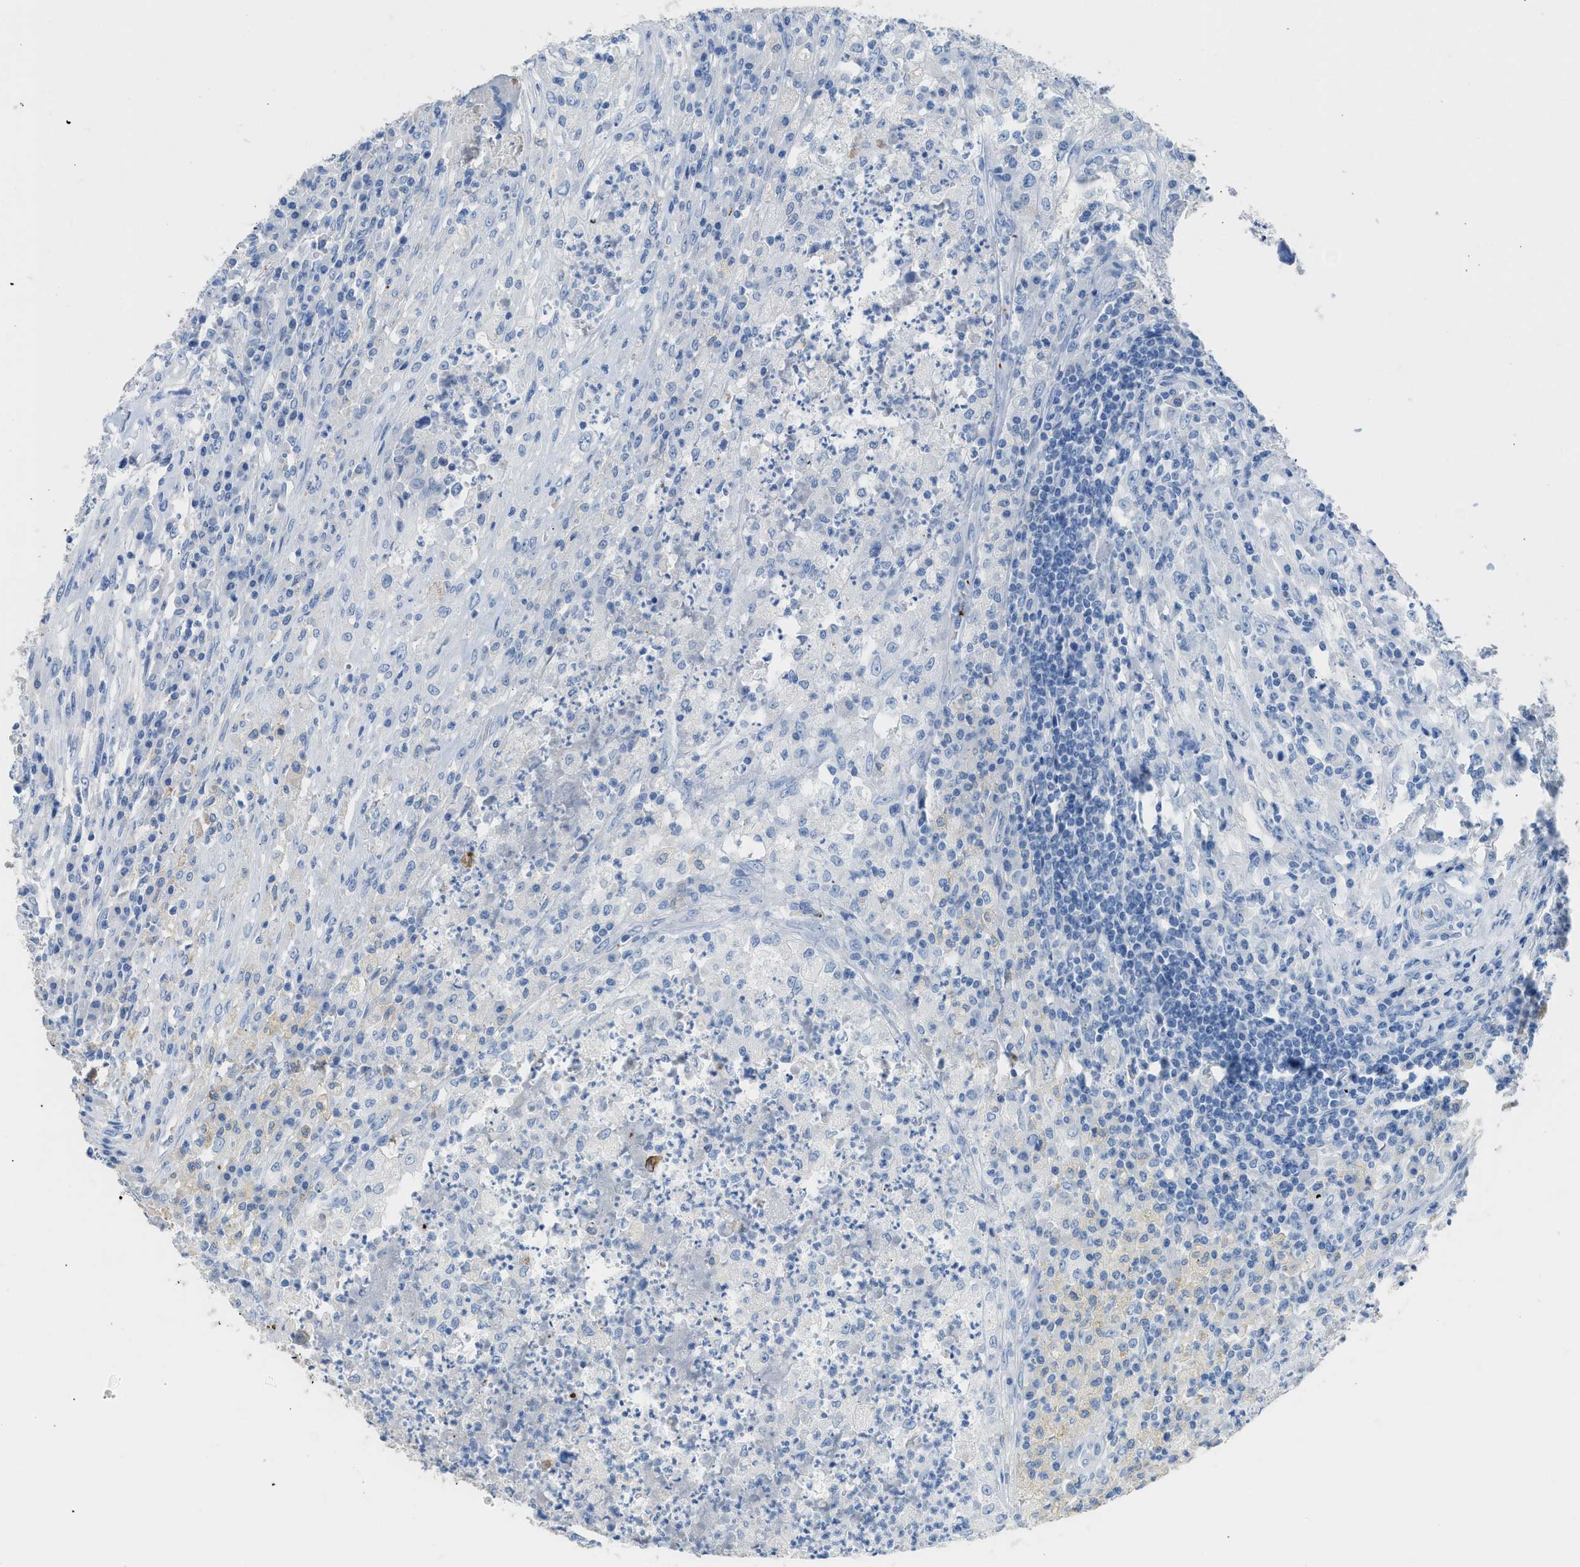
{"staining": {"intensity": "negative", "quantity": "none", "location": "none"}, "tissue": "testis cancer", "cell_type": "Tumor cells", "image_type": "cancer", "snomed": [{"axis": "morphology", "description": "Necrosis, NOS"}, {"axis": "morphology", "description": "Carcinoma, Embryonal, NOS"}, {"axis": "topography", "description": "Testis"}], "caption": "Testis cancer (embryonal carcinoma) was stained to show a protein in brown. There is no significant positivity in tumor cells.", "gene": "FAIM2", "patient": {"sex": "male", "age": 19}}